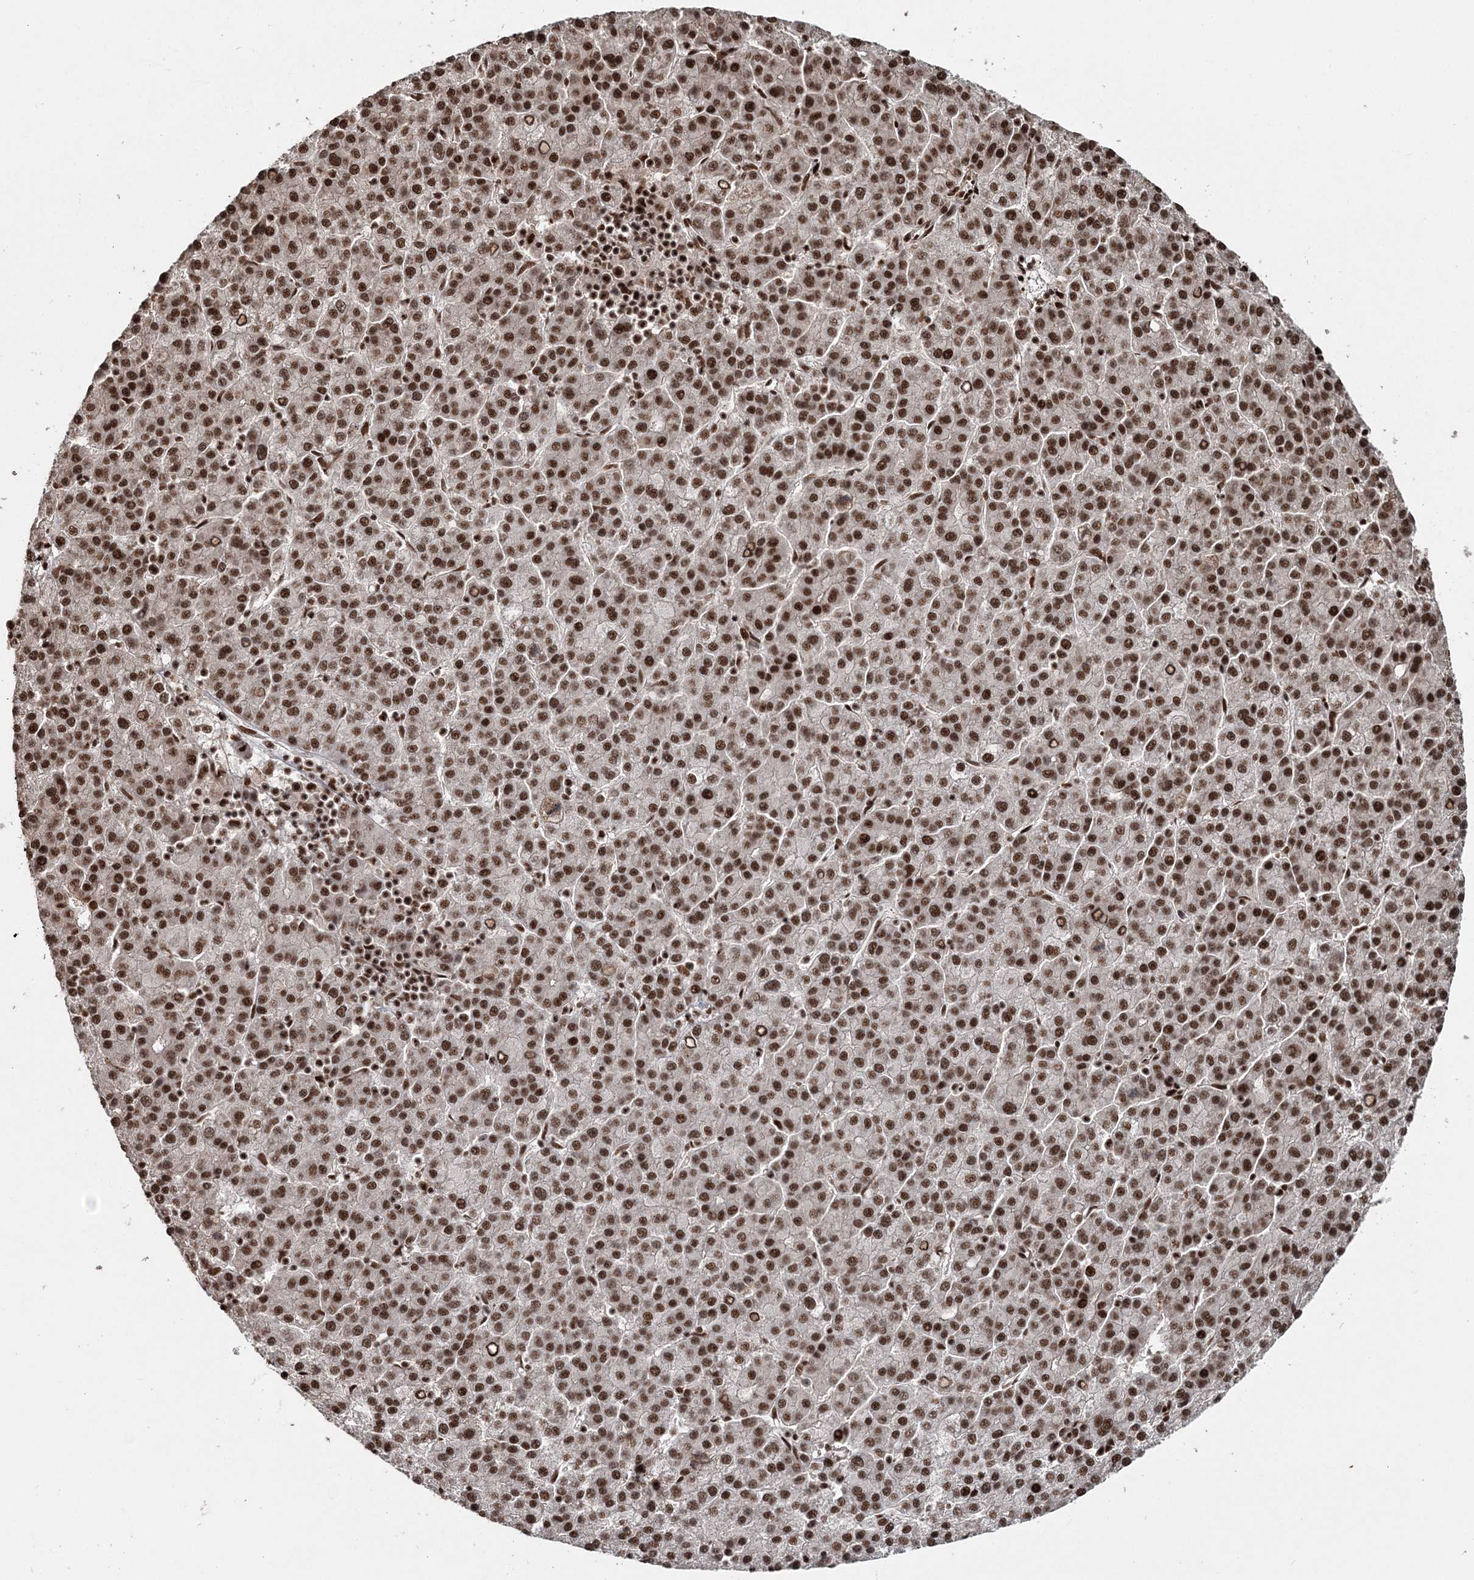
{"staining": {"intensity": "strong", "quantity": ">75%", "location": "nuclear"}, "tissue": "liver cancer", "cell_type": "Tumor cells", "image_type": "cancer", "snomed": [{"axis": "morphology", "description": "Carcinoma, Hepatocellular, NOS"}, {"axis": "topography", "description": "Liver"}], "caption": "Immunohistochemical staining of human liver hepatocellular carcinoma exhibits strong nuclear protein expression in about >75% of tumor cells. Using DAB (brown) and hematoxylin (blue) stains, captured at high magnification using brightfield microscopy.", "gene": "EXOSC8", "patient": {"sex": "female", "age": 58}}